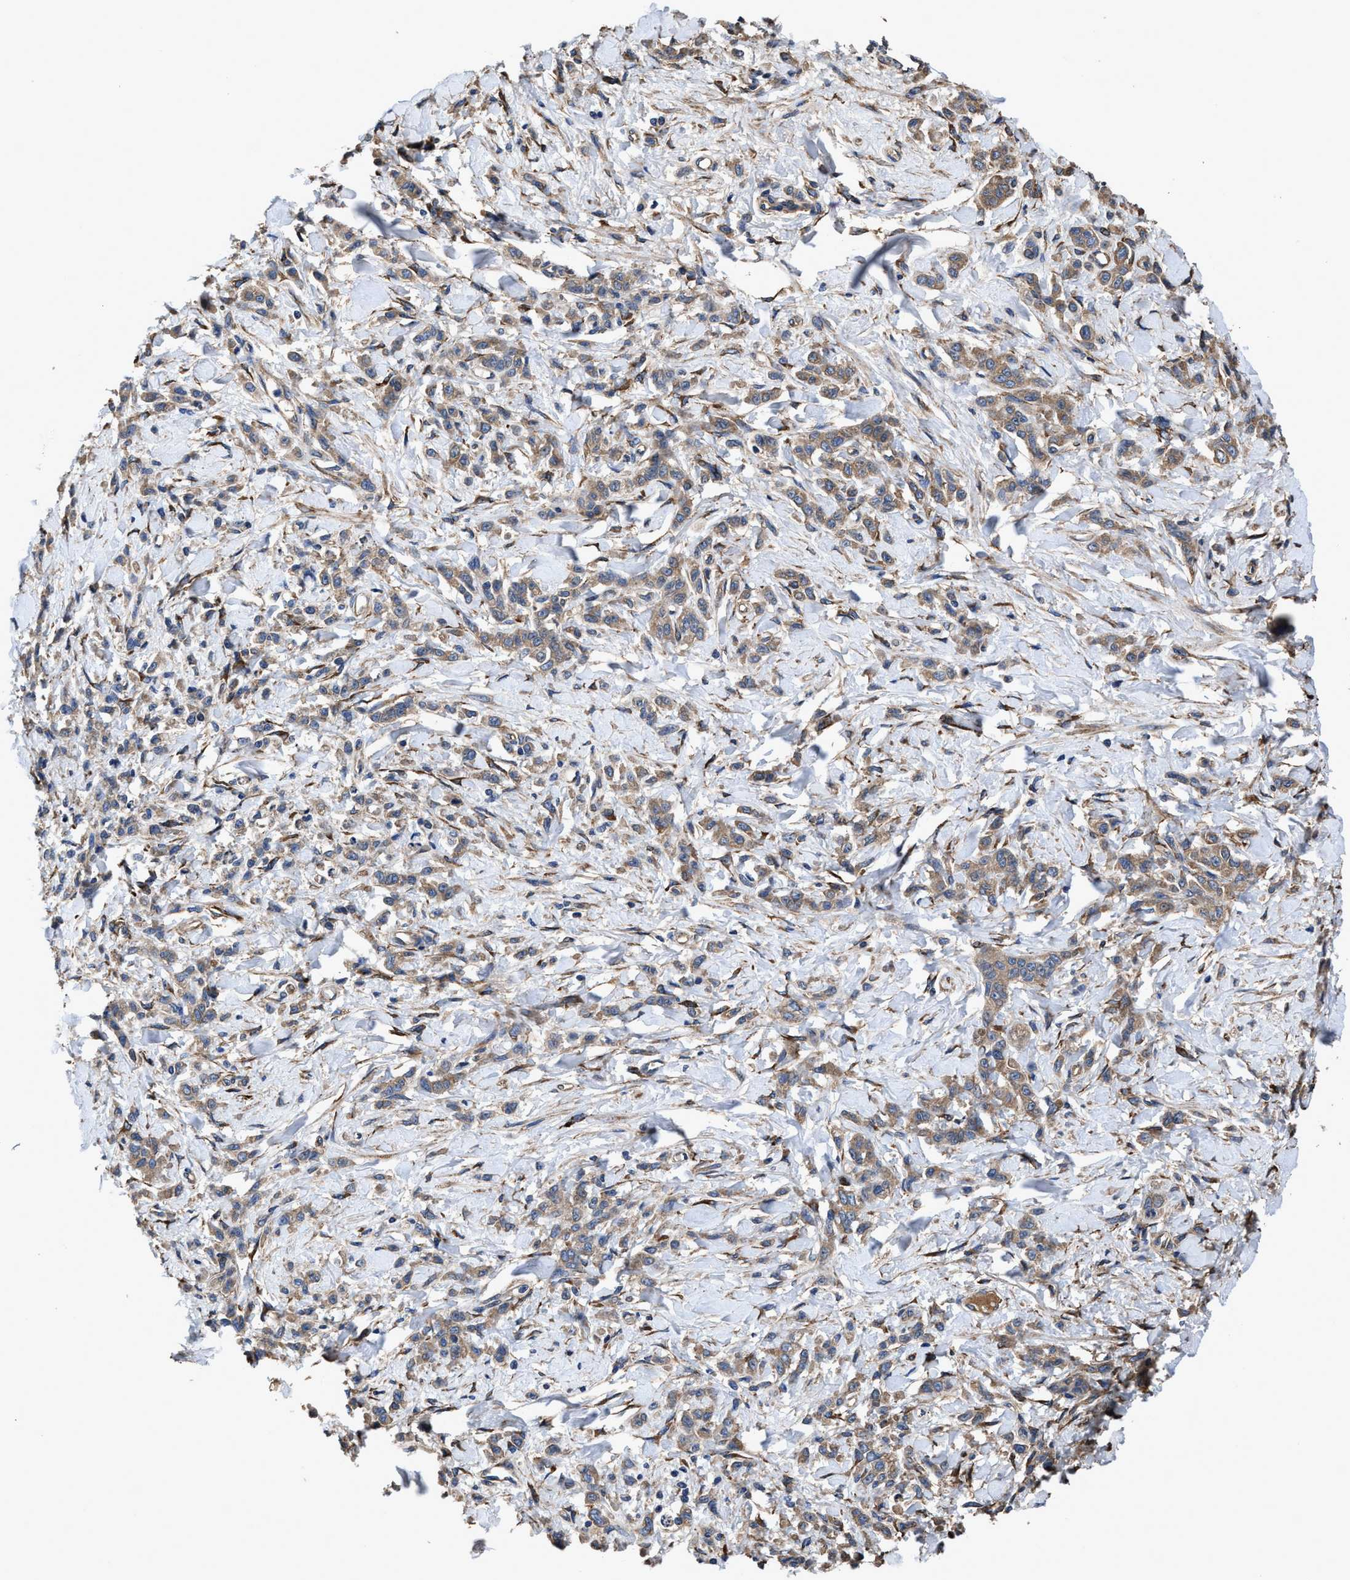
{"staining": {"intensity": "weak", "quantity": ">75%", "location": "cytoplasmic/membranous"}, "tissue": "stomach cancer", "cell_type": "Tumor cells", "image_type": "cancer", "snomed": [{"axis": "morphology", "description": "Normal tissue, NOS"}, {"axis": "morphology", "description": "Adenocarcinoma, NOS"}, {"axis": "topography", "description": "Stomach"}], "caption": "The image shows a brown stain indicating the presence of a protein in the cytoplasmic/membranous of tumor cells in stomach cancer (adenocarcinoma). Nuclei are stained in blue.", "gene": "IDNK", "patient": {"sex": "male", "age": 82}}